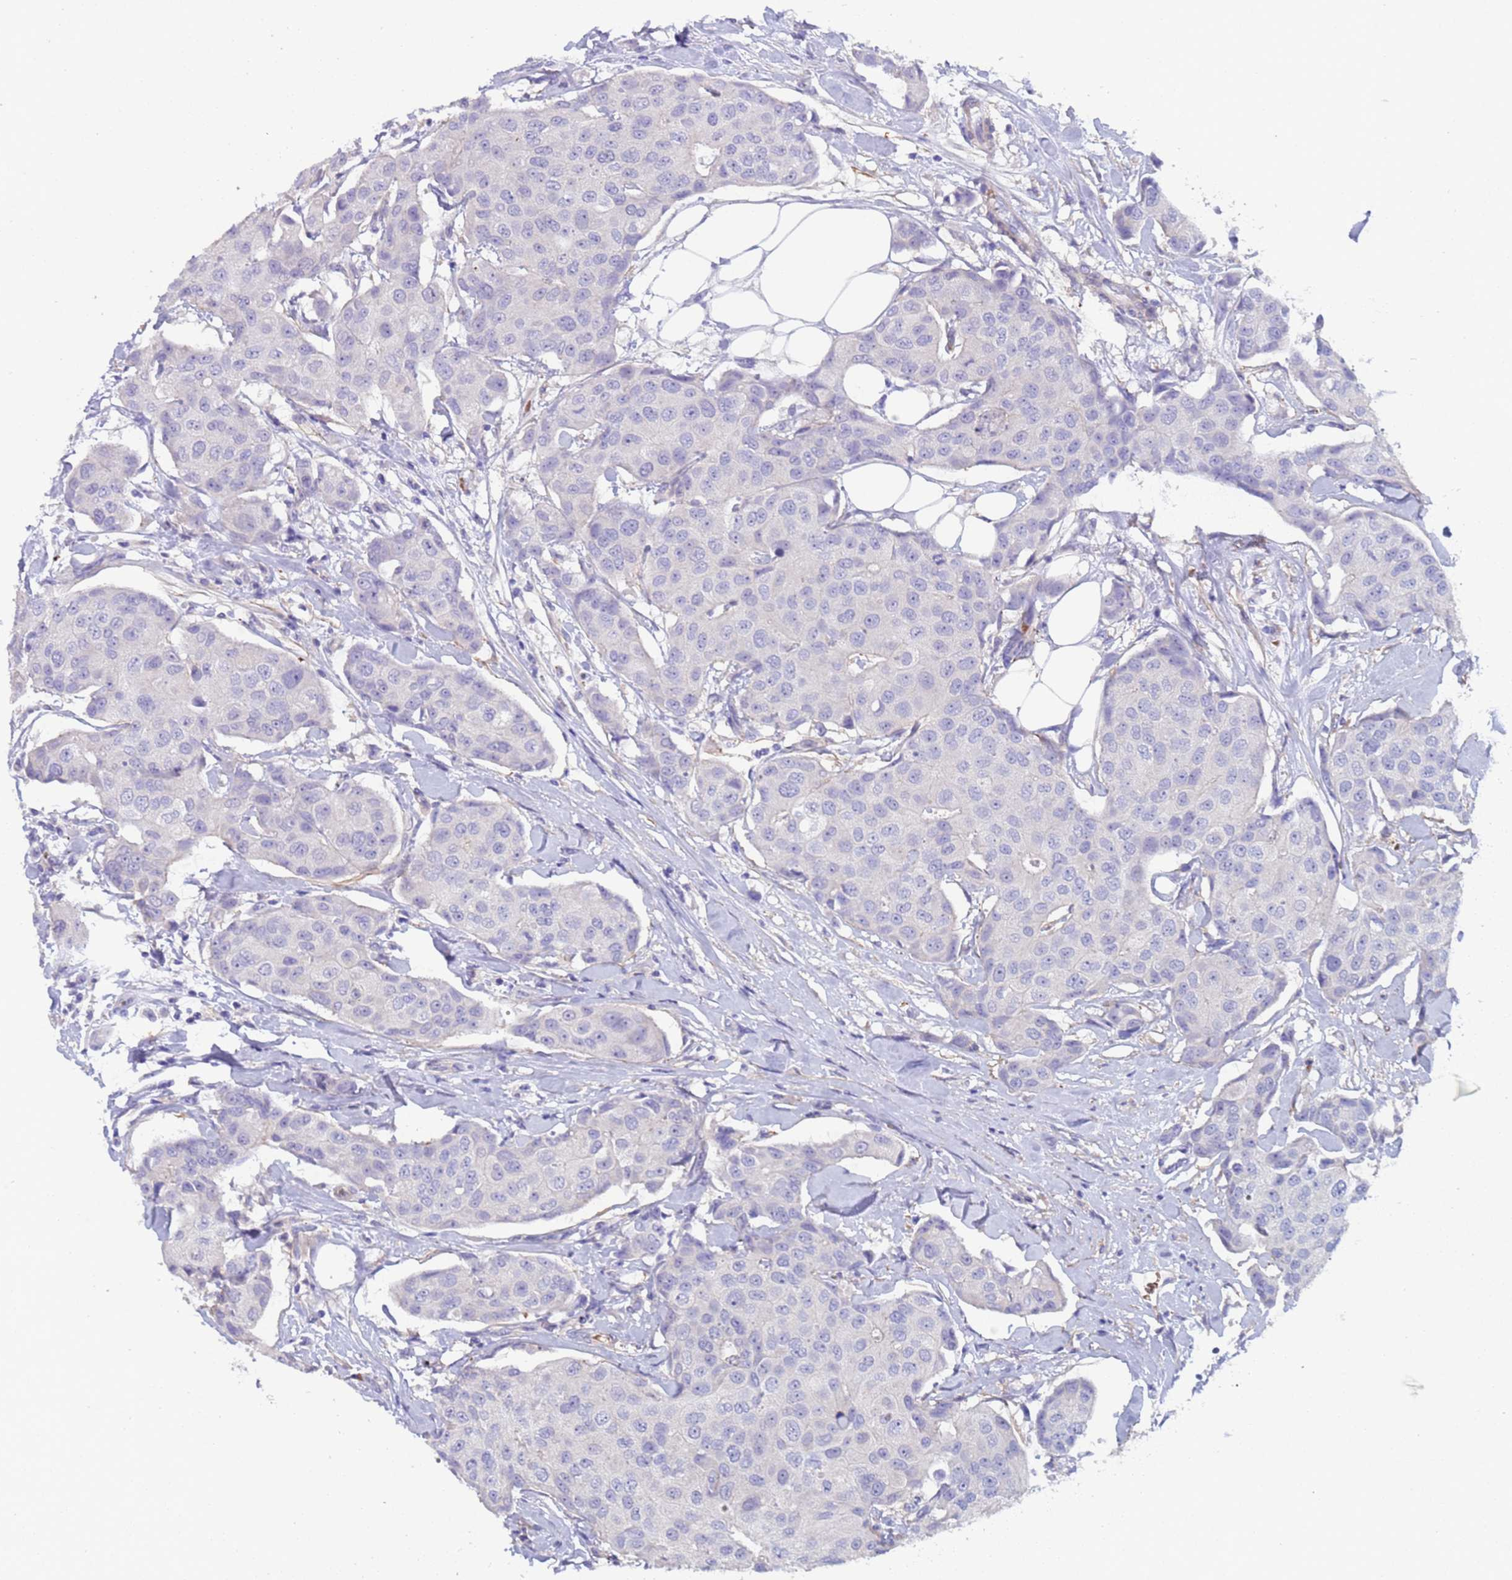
{"staining": {"intensity": "negative", "quantity": "none", "location": "none"}, "tissue": "breast cancer", "cell_type": "Tumor cells", "image_type": "cancer", "snomed": [{"axis": "morphology", "description": "Duct carcinoma"}, {"axis": "topography", "description": "Breast"}, {"axis": "topography", "description": "Lymph node"}], "caption": "IHC photomicrograph of neoplastic tissue: human breast cancer (infiltrating ductal carcinoma) stained with DAB (3,3'-diaminobenzidine) shows no significant protein positivity in tumor cells.", "gene": "KBTBD3", "patient": {"sex": "female", "age": 80}}